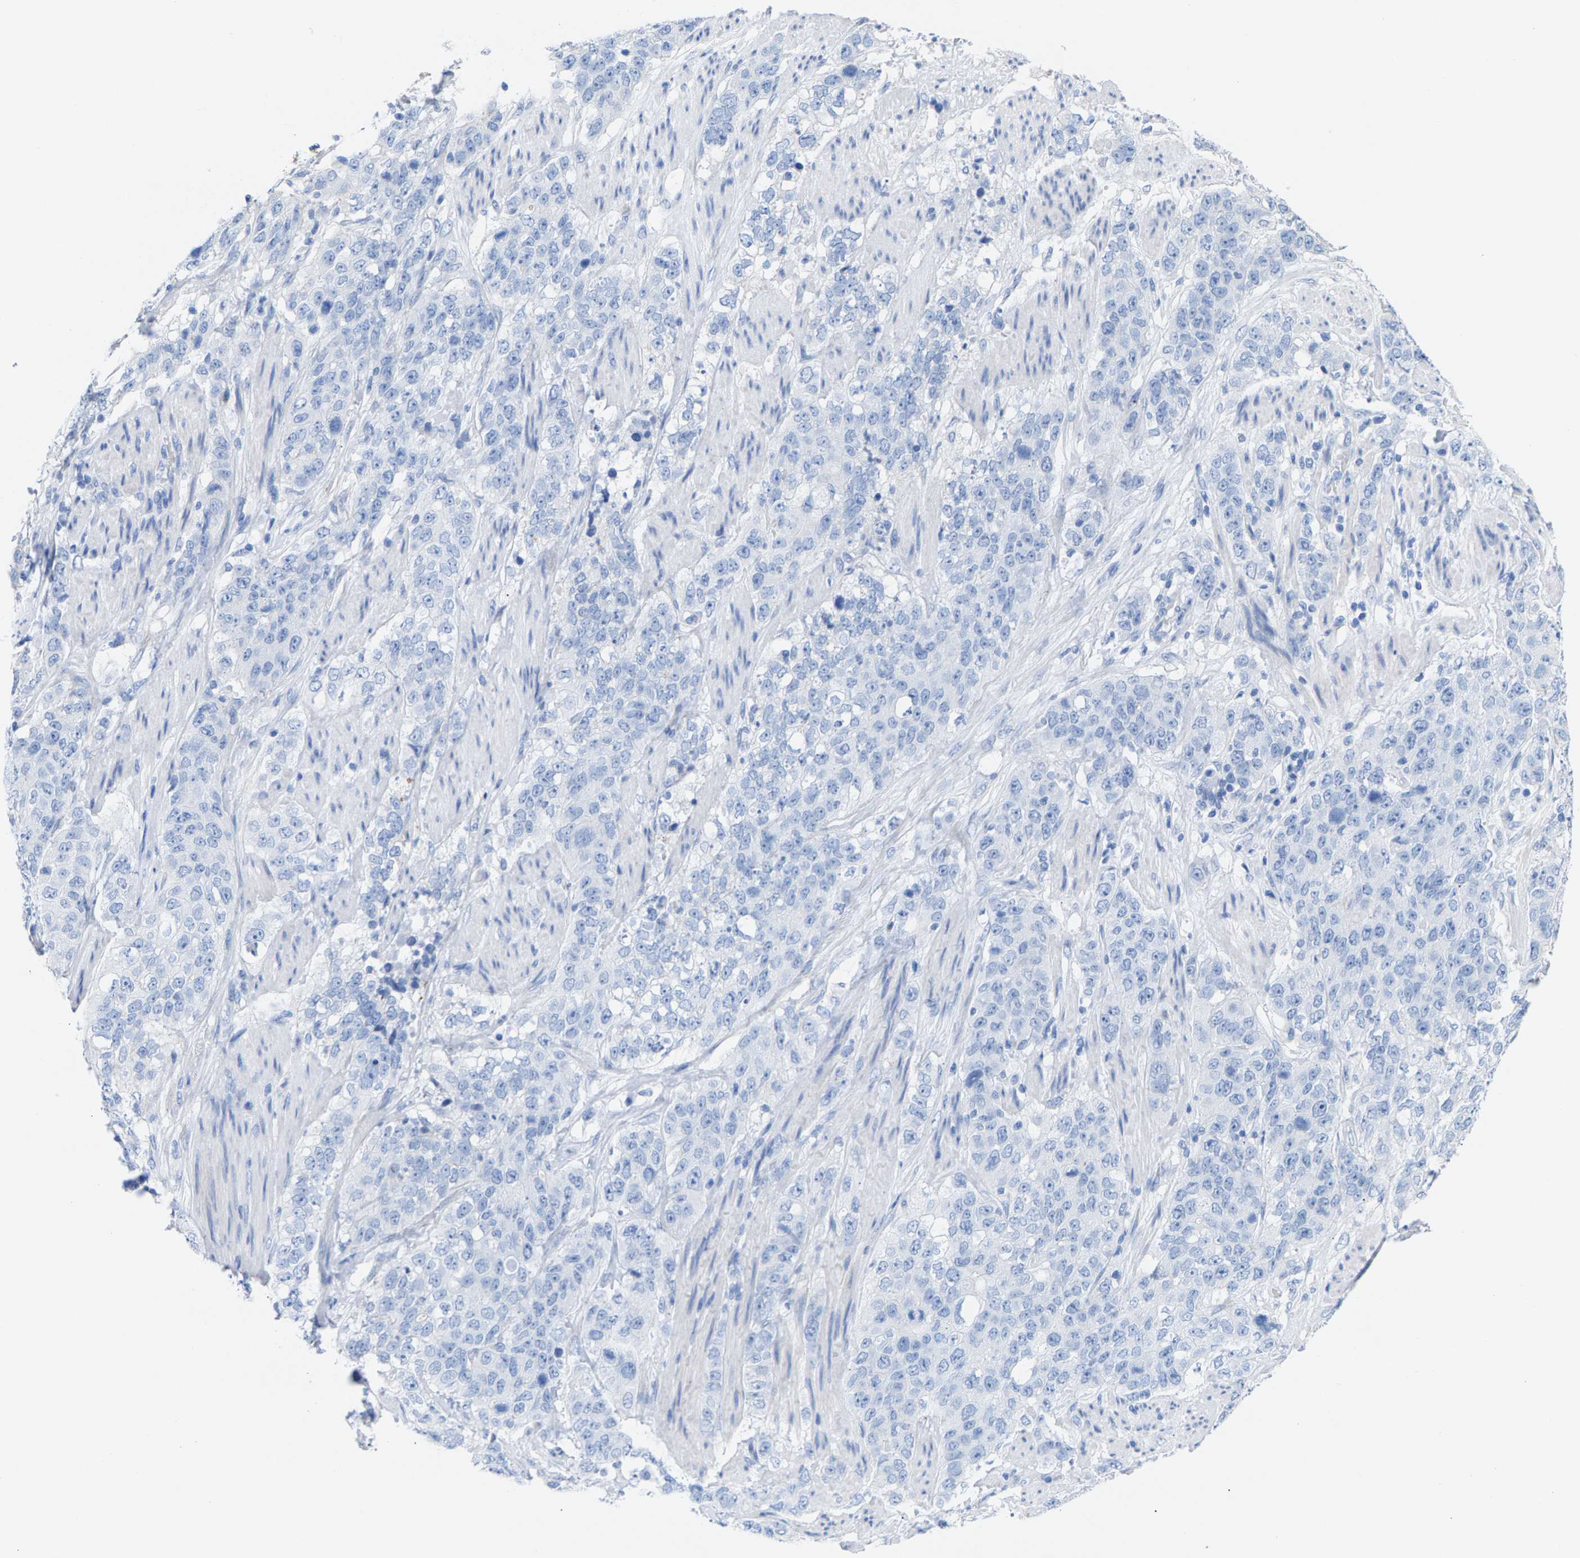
{"staining": {"intensity": "negative", "quantity": "none", "location": "none"}, "tissue": "stomach cancer", "cell_type": "Tumor cells", "image_type": "cancer", "snomed": [{"axis": "morphology", "description": "Adenocarcinoma, NOS"}, {"axis": "topography", "description": "Stomach"}], "caption": "DAB immunohistochemical staining of human stomach cancer reveals no significant positivity in tumor cells.", "gene": "CPA1", "patient": {"sex": "male", "age": 48}}